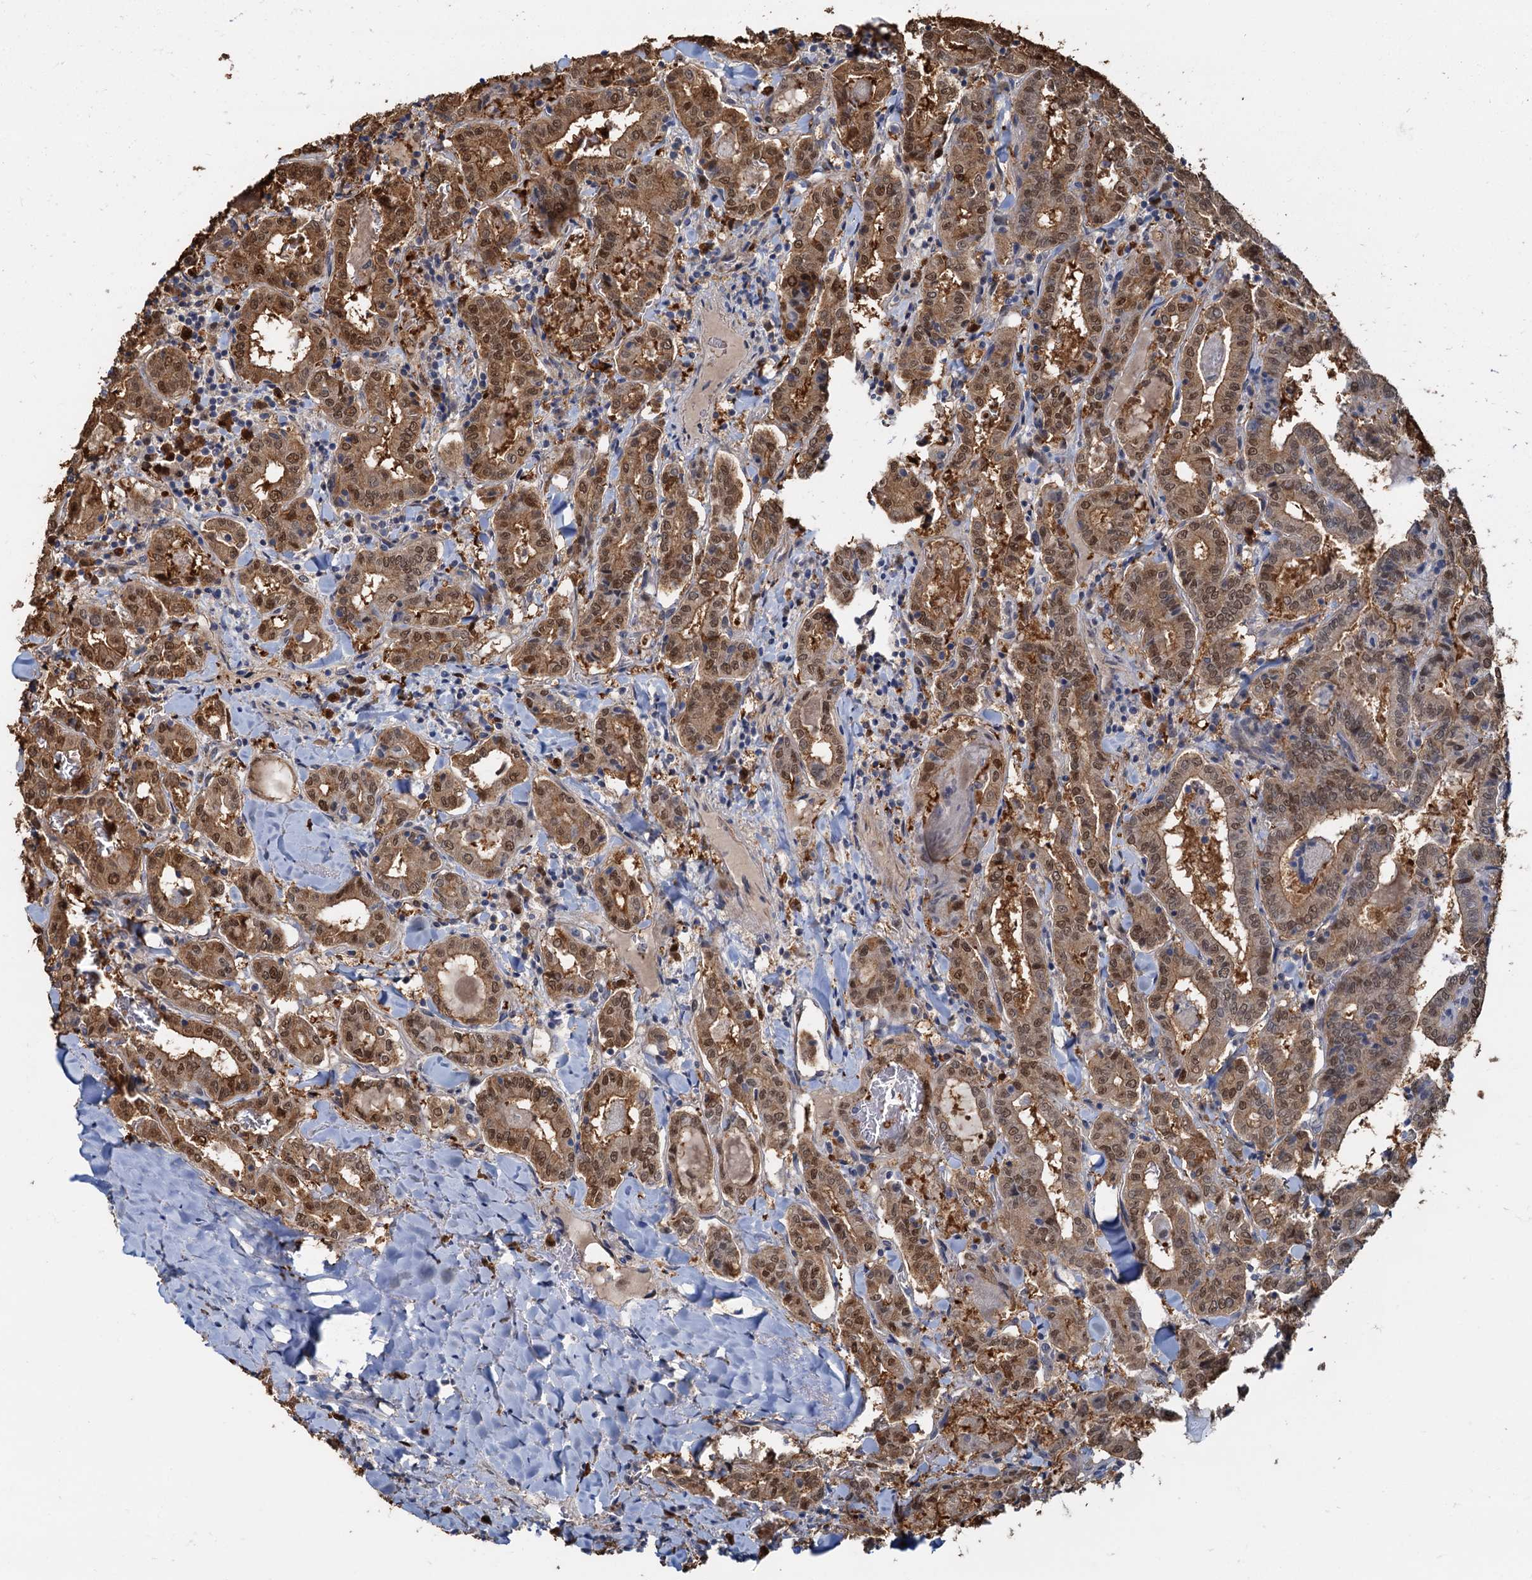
{"staining": {"intensity": "moderate", "quantity": ">75%", "location": "cytoplasmic/membranous,nuclear"}, "tissue": "thyroid cancer", "cell_type": "Tumor cells", "image_type": "cancer", "snomed": [{"axis": "morphology", "description": "Papillary adenocarcinoma, NOS"}, {"axis": "topography", "description": "Thyroid gland"}], "caption": "Immunohistochemical staining of thyroid cancer (papillary adenocarcinoma) shows moderate cytoplasmic/membranous and nuclear protein expression in approximately >75% of tumor cells.", "gene": "SPINDOC", "patient": {"sex": "female", "age": 72}}